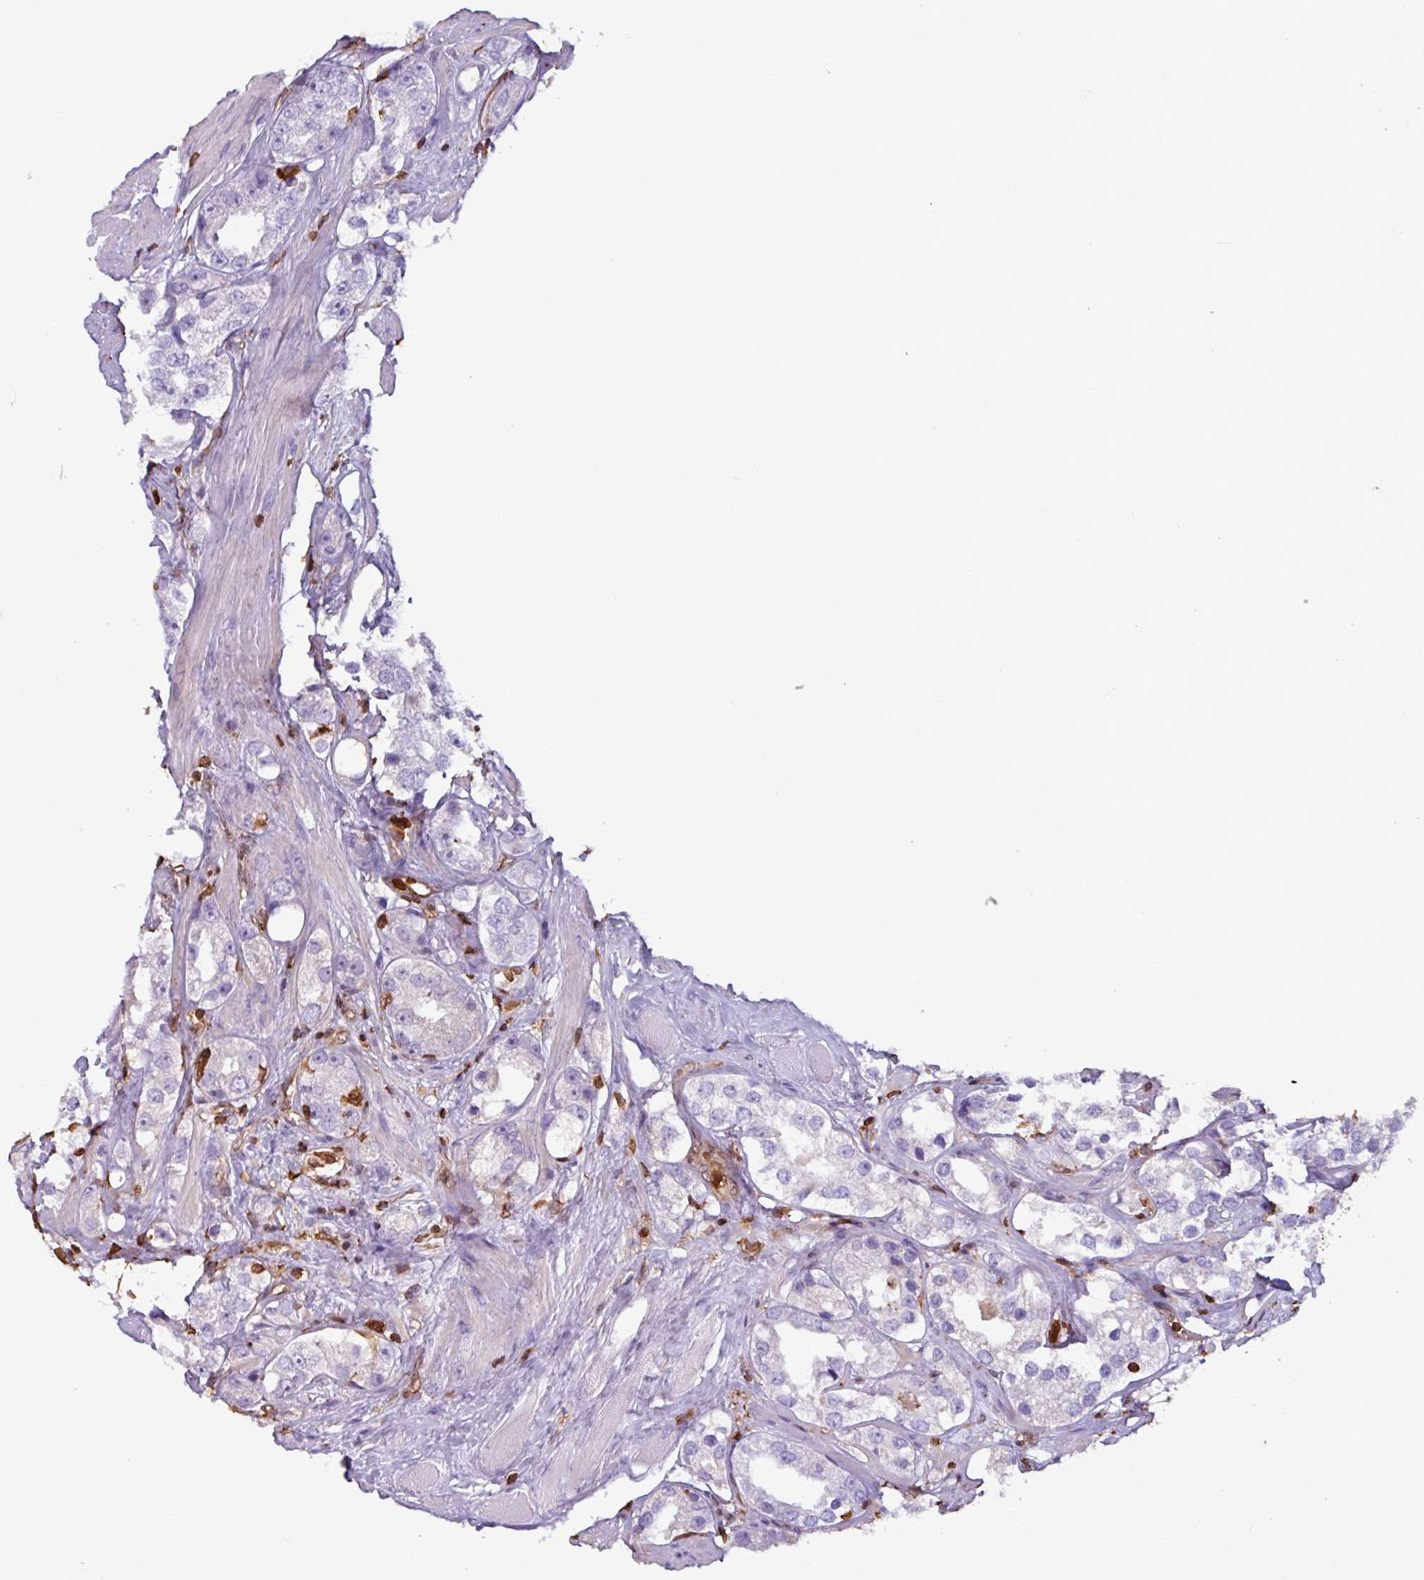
{"staining": {"intensity": "negative", "quantity": "none", "location": "none"}, "tissue": "prostate cancer", "cell_type": "Tumor cells", "image_type": "cancer", "snomed": [{"axis": "morphology", "description": "Adenocarcinoma, NOS"}, {"axis": "topography", "description": "Prostate"}], "caption": "Human prostate adenocarcinoma stained for a protein using immunohistochemistry demonstrates no staining in tumor cells.", "gene": "ARHGDIB", "patient": {"sex": "male", "age": 79}}